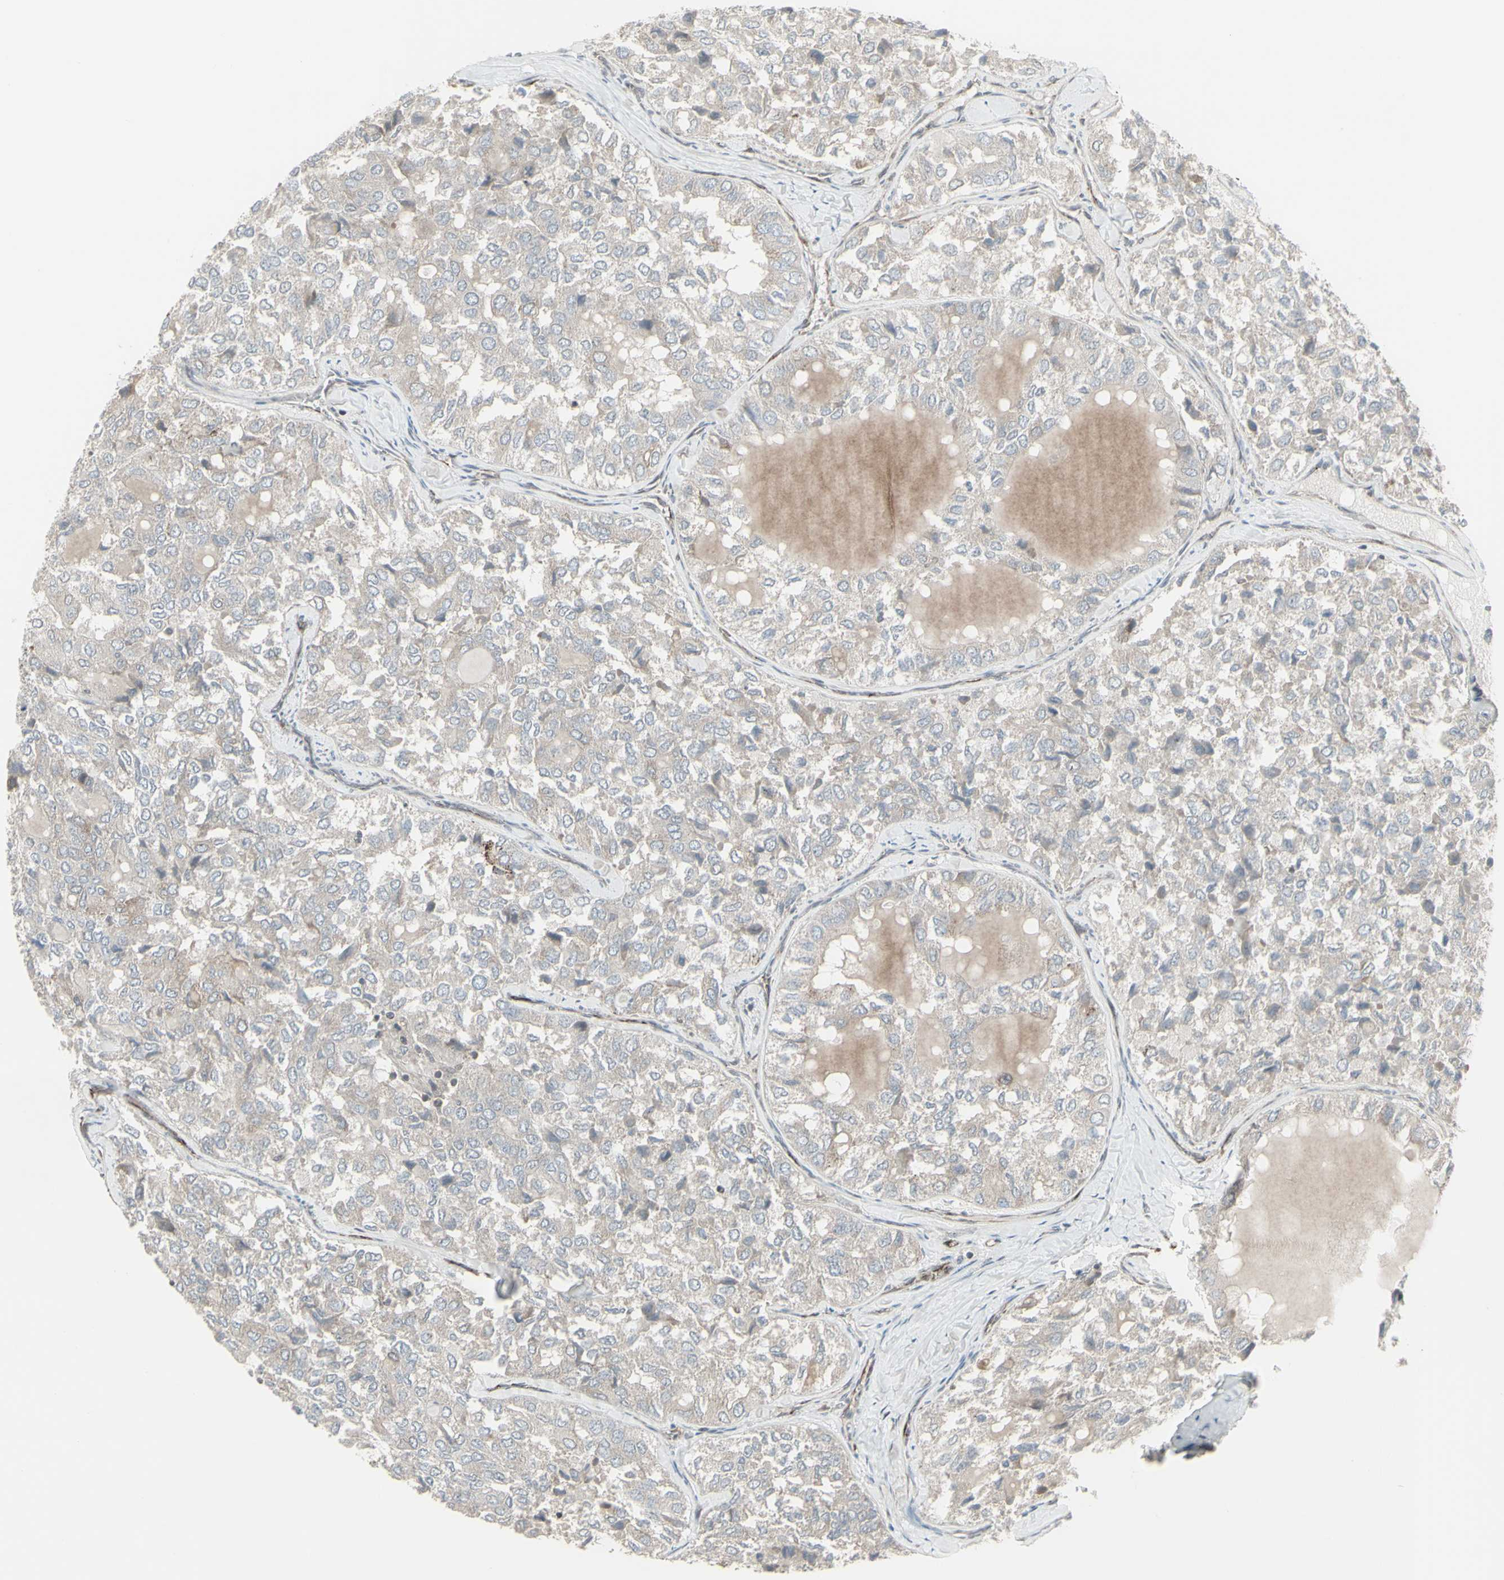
{"staining": {"intensity": "weak", "quantity": "<25%", "location": "cytoplasmic/membranous"}, "tissue": "thyroid cancer", "cell_type": "Tumor cells", "image_type": "cancer", "snomed": [{"axis": "morphology", "description": "Follicular adenoma carcinoma, NOS"}, {"axis": "topography", "description": "Thyroid gland"}], "caption": "Thyroid follicular adenoma carcinoma stained for a protein using IHC demonstrates no expression tumor cells.", "gene": "DTX3L", "patient": {"sex": "male", "age": 75}}